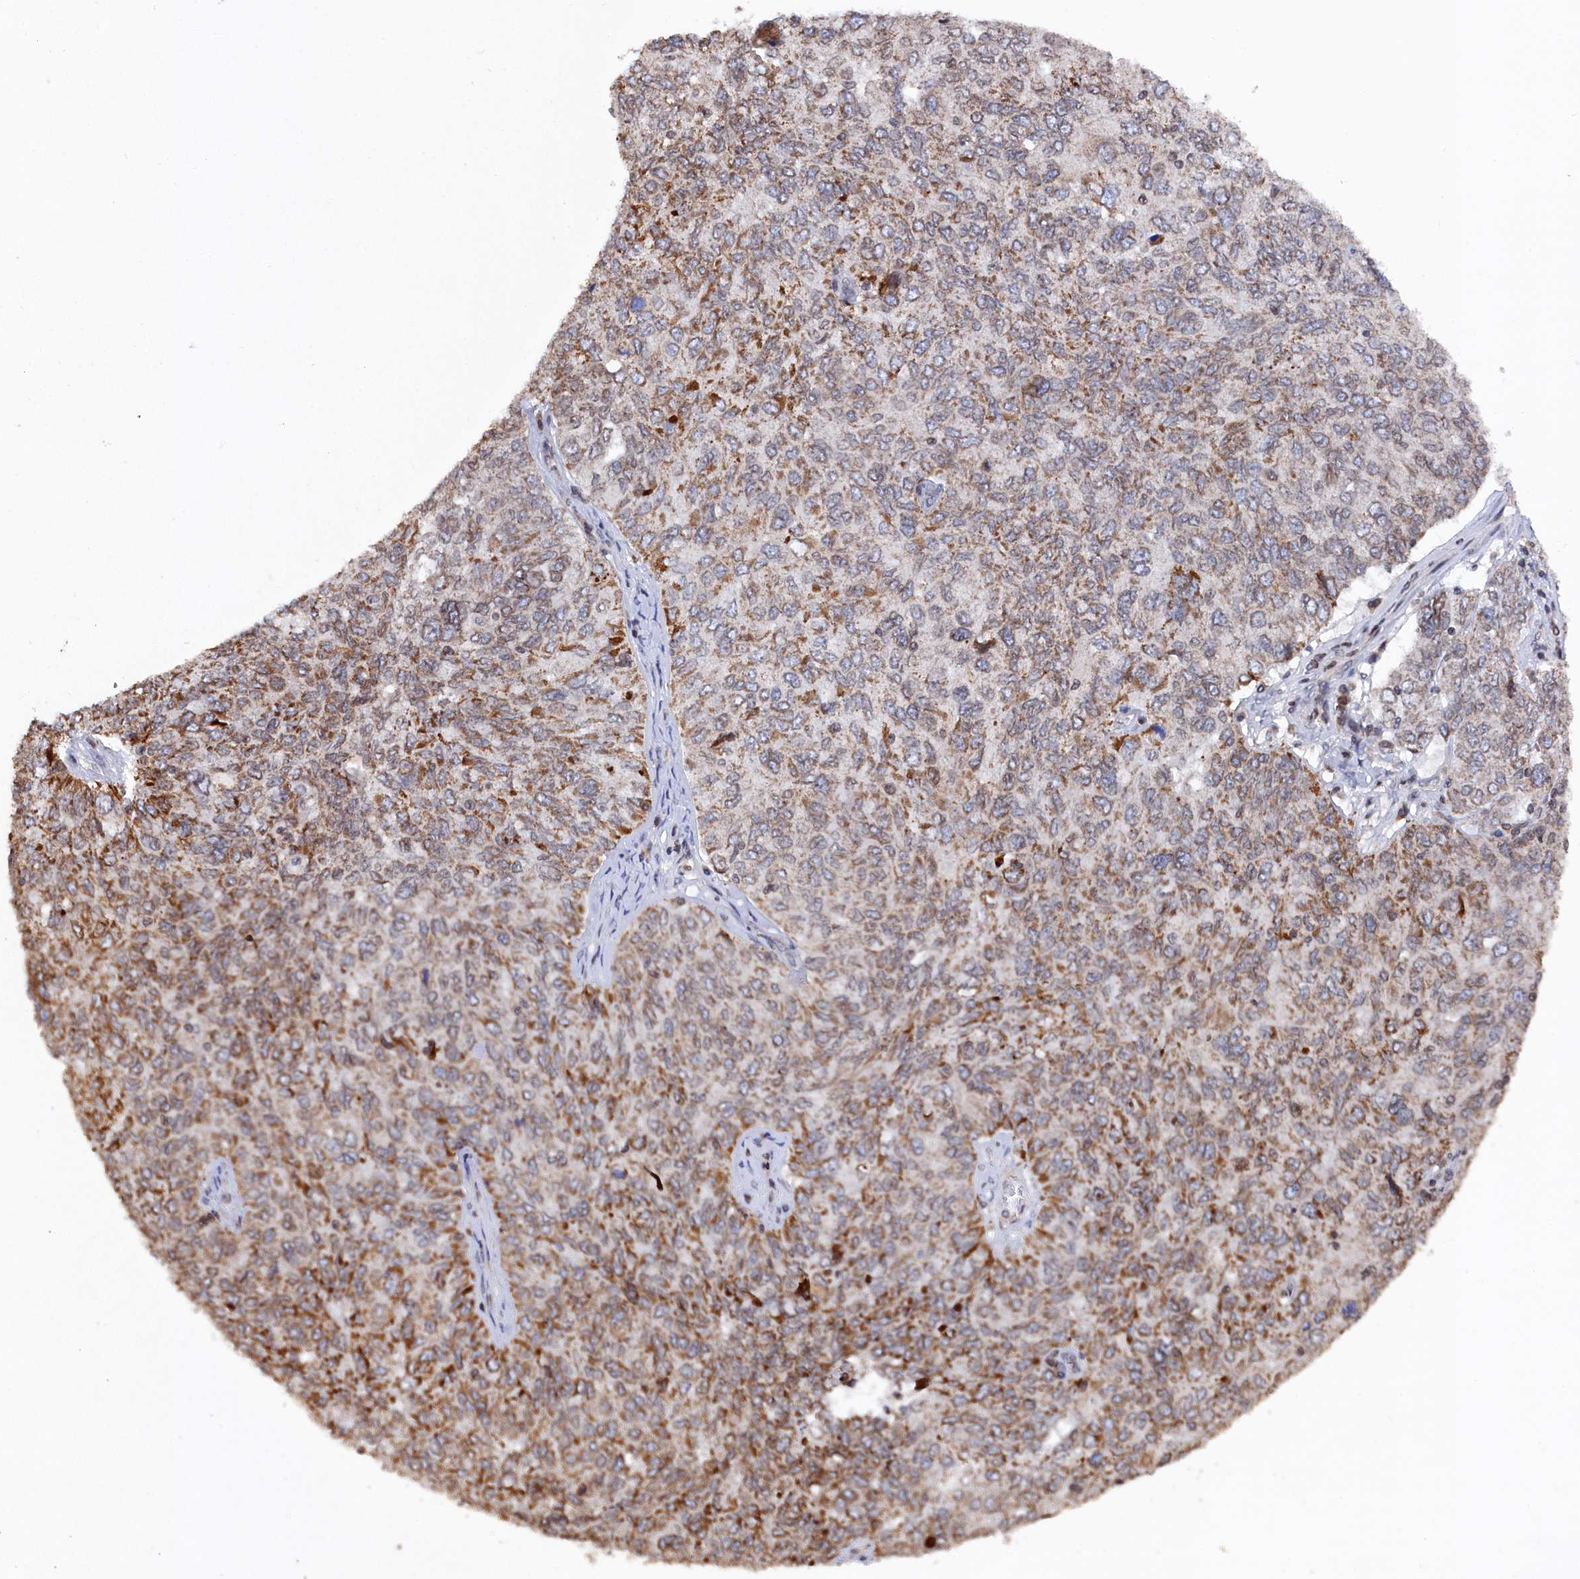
{"staining": {"intensity": "moderate", "quantity": "25%-75%", "location": "cytoplasmic/membranous"}, "tissue": "ovarian cancer", "cell_type": "Tumor cells", "image_type": "cancer", "snomed": [{"axis": "morphology", "description": "Carcinoma, endometroid"}, {"axis": "topography", "description": "Ovary"}], "caption": "Human endometroid carcinoma (ovarian) stained for a protein (brown) demonstrates moderate cytoplasmic/membranous positive staining in about 25%-75% of tumor cells.", "gene": "ANKEF1", "patient": {"sex": "female", "age": 62}}